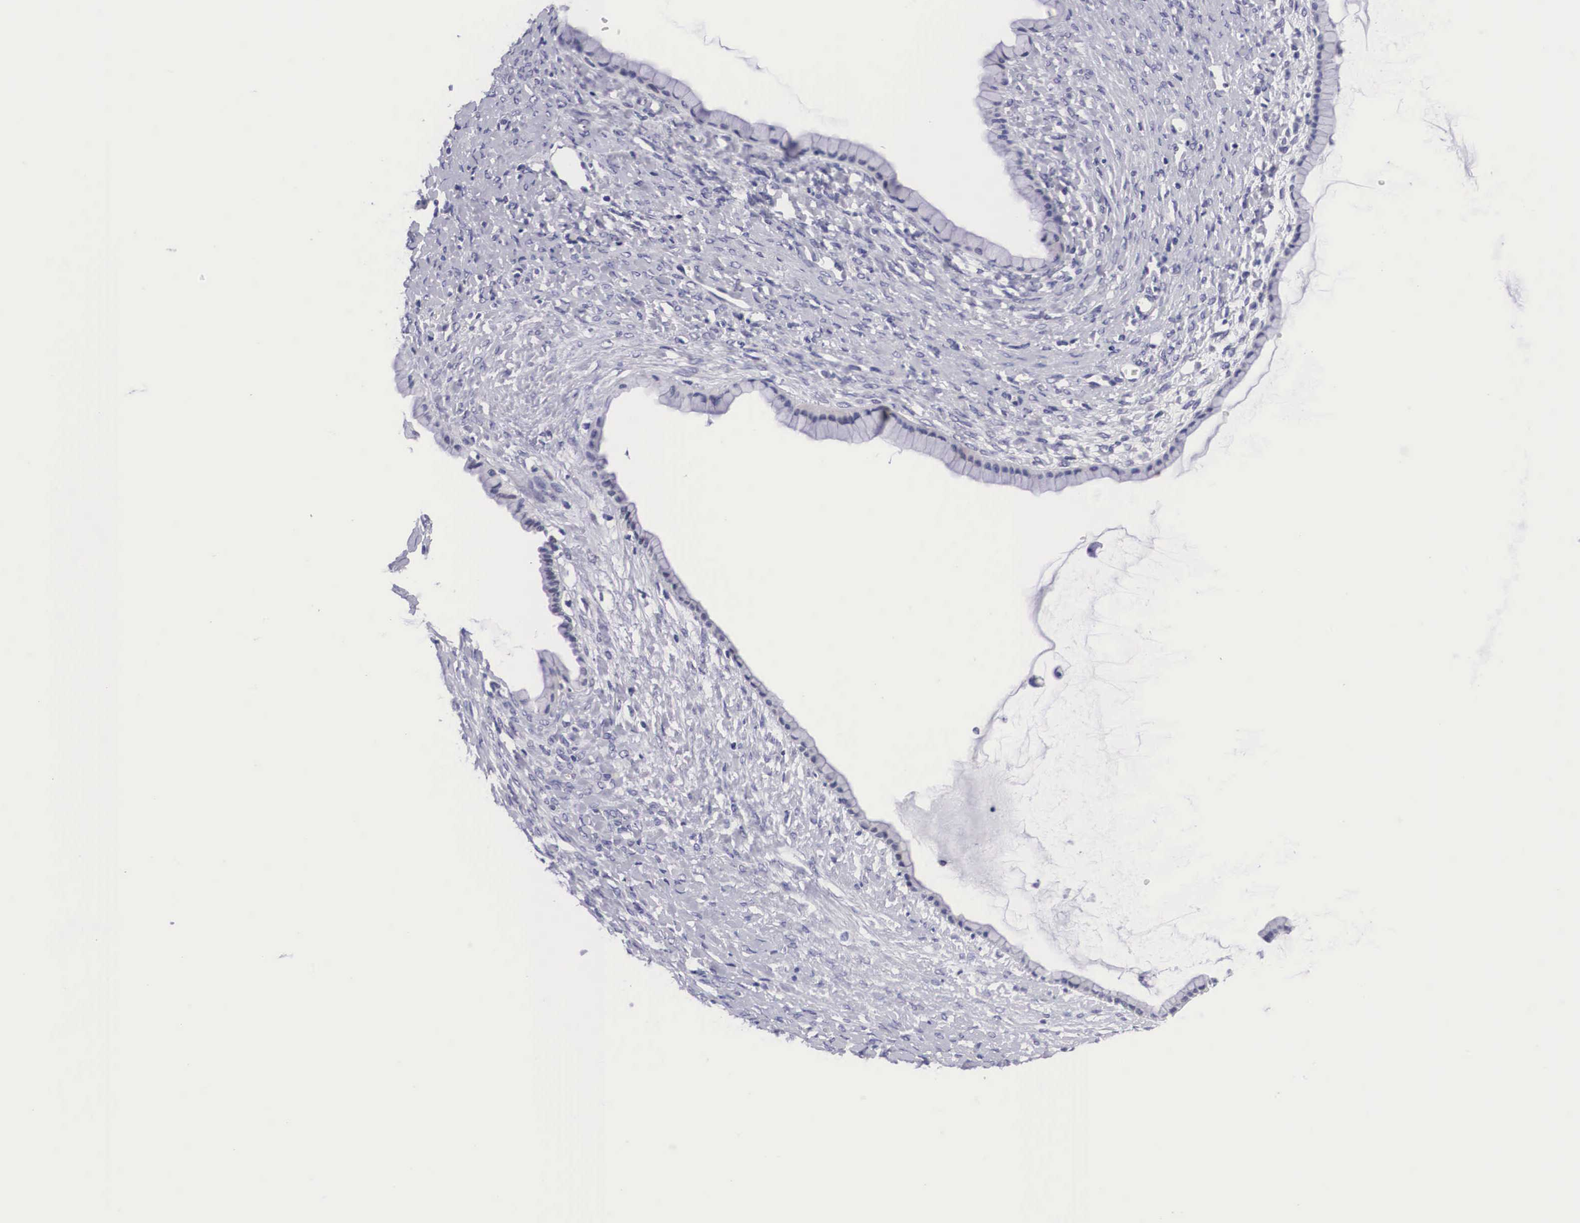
{"staining": {"intensity": "negative", "quantity": "none", "location": "none"}, "tissue": "ovarian cancer", "cell_type": "Tumor cells", "image_type": "cancer", "snomed": [{"axis": "morphology", "description": "Cystadenocarcinoma, mucinous, NOS"}, {"axis": "topography", "description": "Ovary"}], "caption": "Mucinous cystadenocarcinoma (ovarian) was stained to show a protein in brown. There is no significant expression in tumor cells.", "gene": "SOX11", "patient": {"sex": "female", "age": 25}}